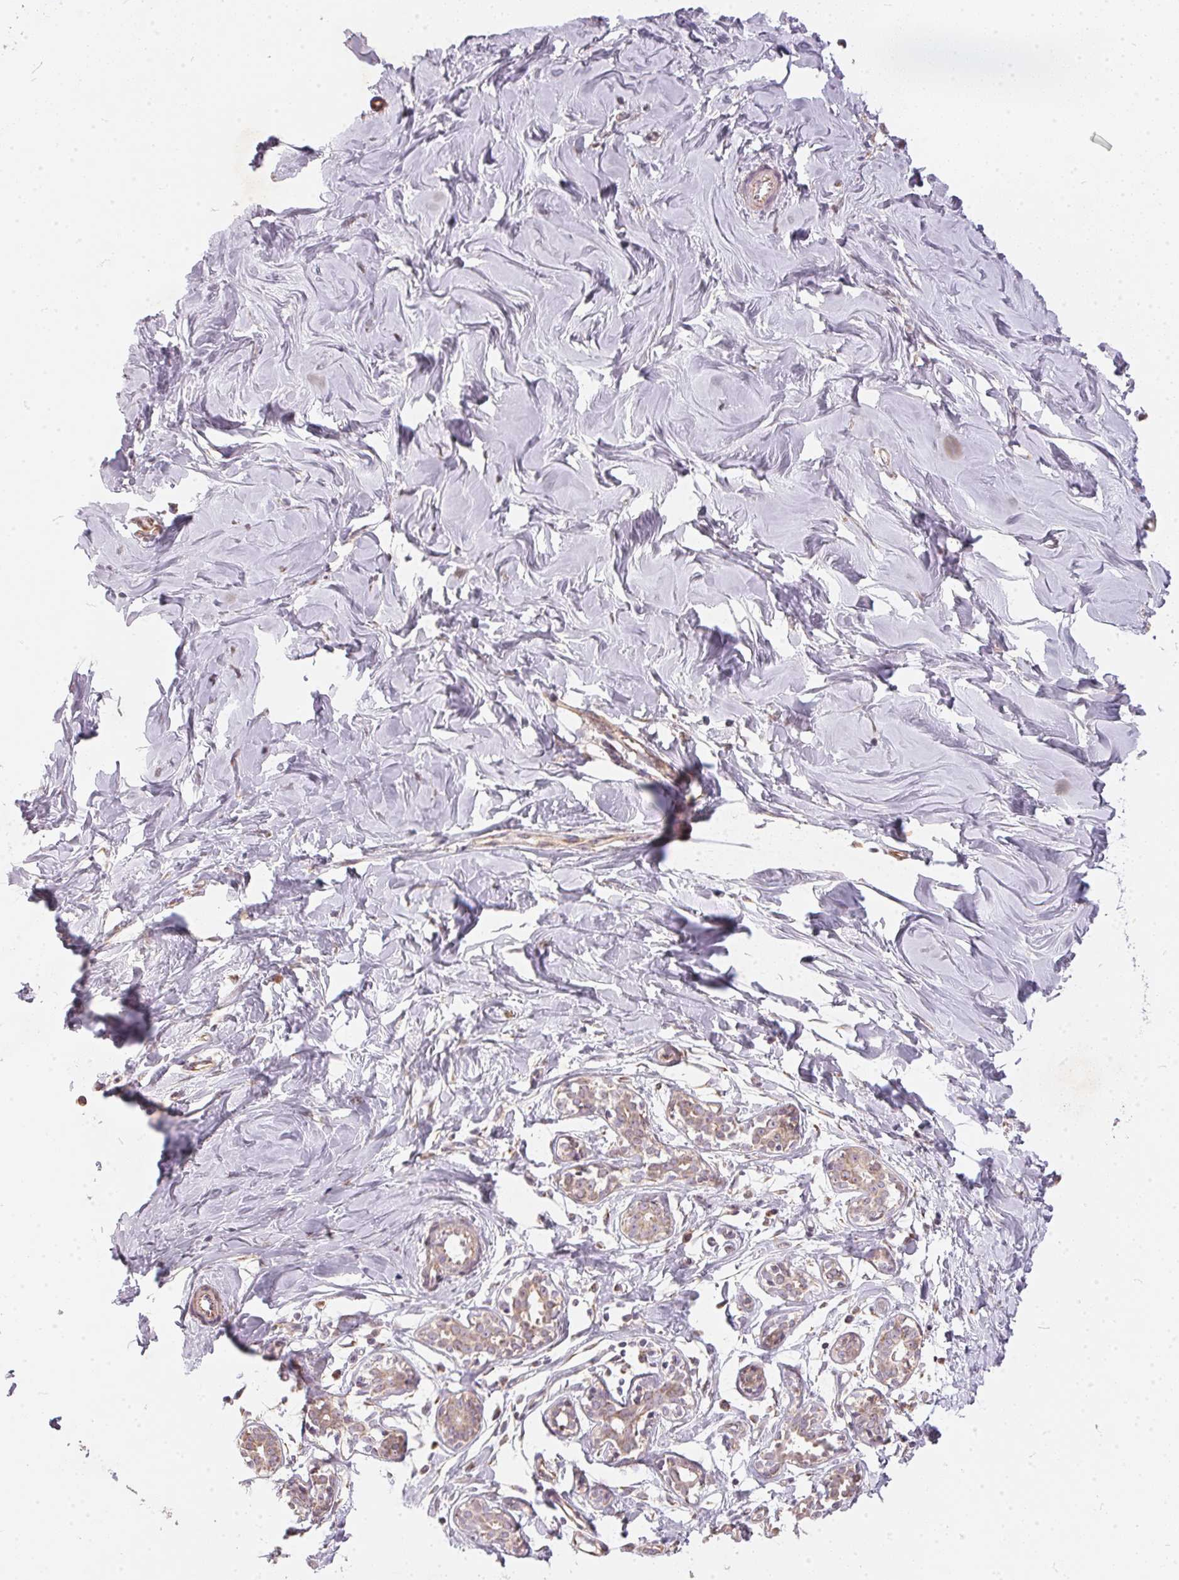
{"staining": {"intensity": "negative", "quantity": "none", "location": "none"}, "tissue": "breast", "cell_type": "Adipocytes", "image_type": "normal", "snomed": [{"axis": "morphology", "description": "Normal tissue, NOS"}, {"axis": "topography", "description": "Breast"}], "caption": "The photomicrograph displays no significant staining in adipocytes of breast. (DAB immunohistochemistry (IHC), high magnification).", "gene": "VWA5B2", "patient": {"sex": "female", "age": 27}}